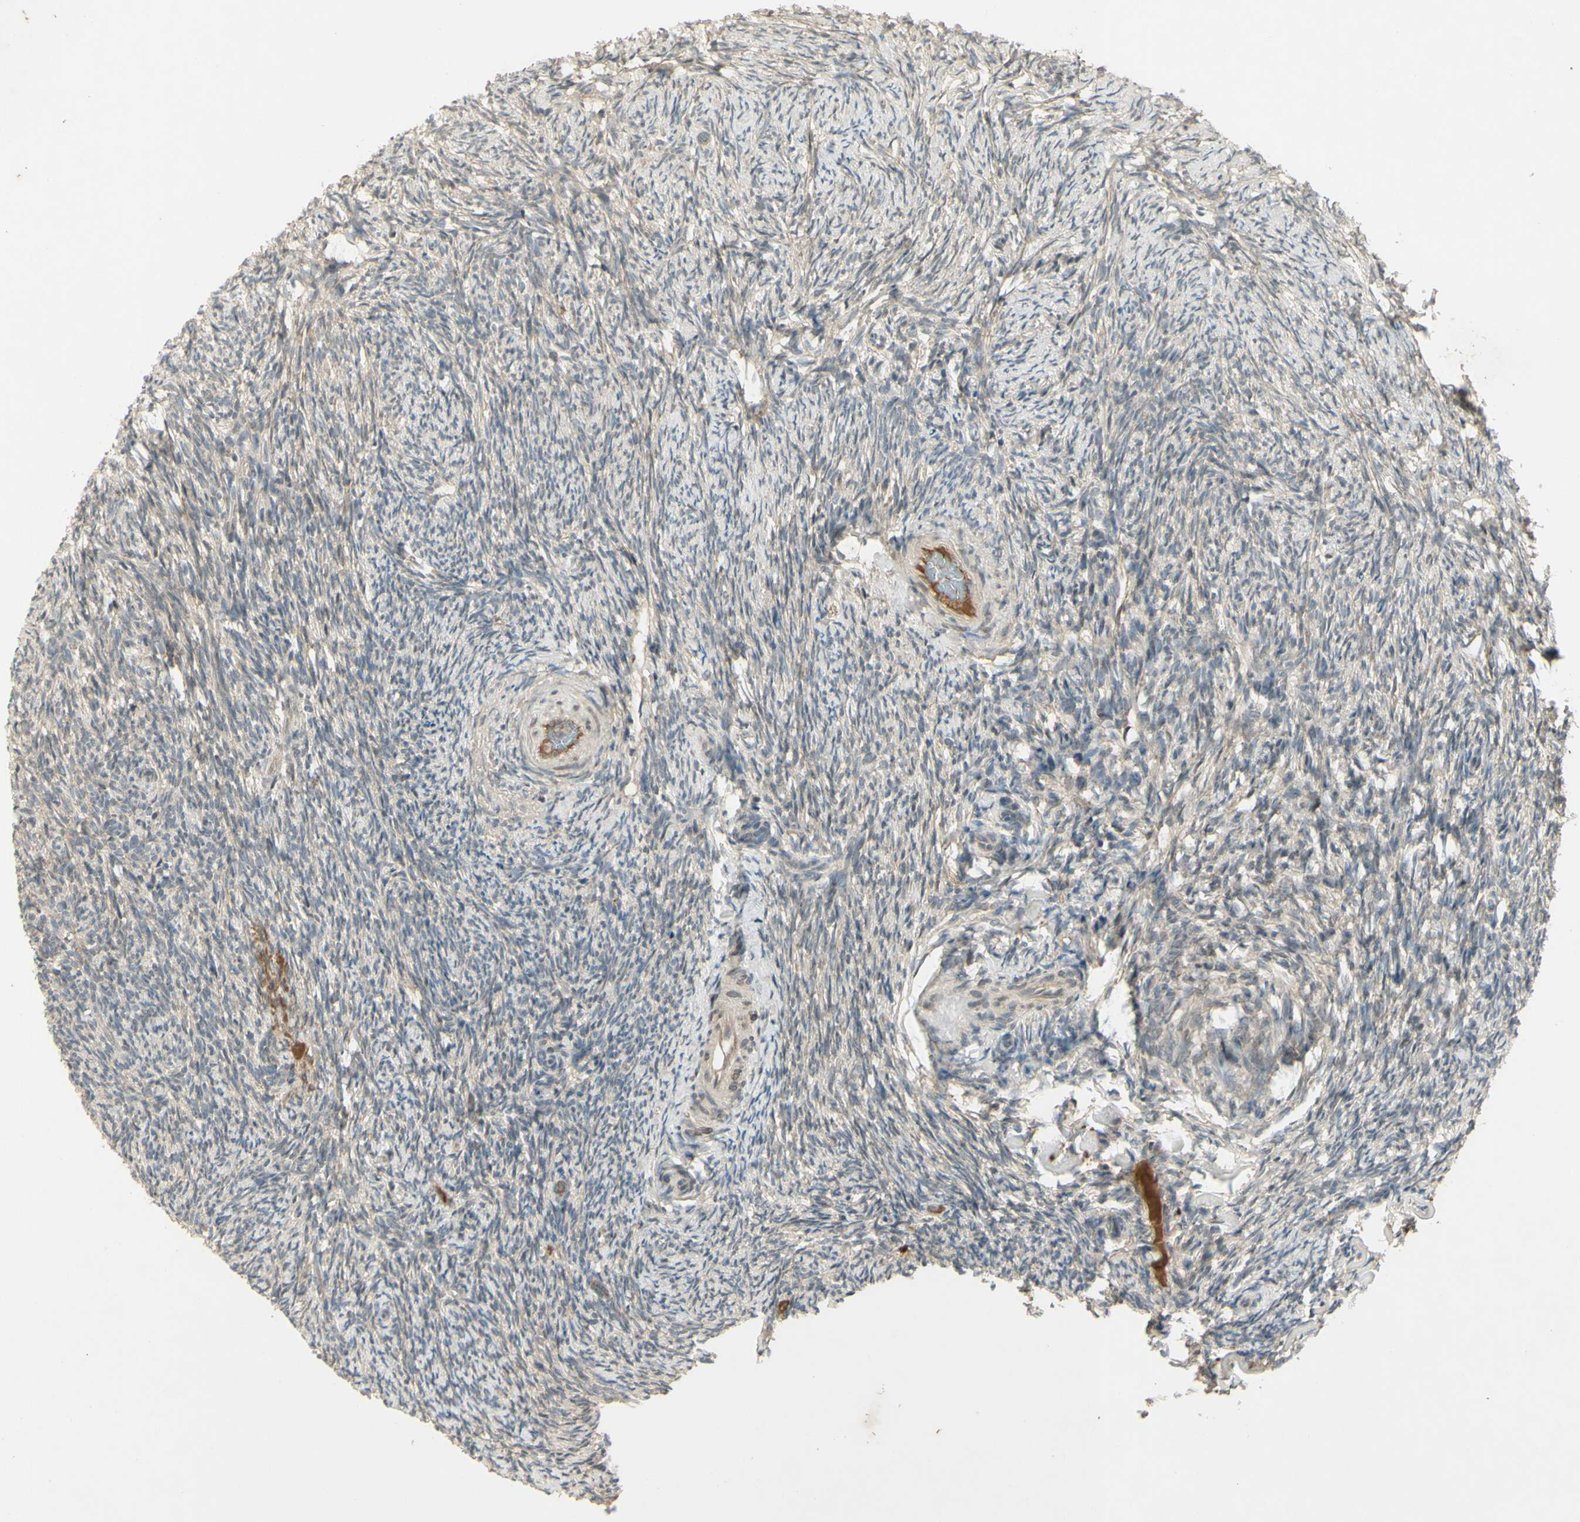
{"staining": {"intensity": "weak", "quantity": "25%-75%", "location": "cytoplasmic/membranous"}, "tissue": "ovary", "cell_type": "Ovarian stroma cells", "image_type": "normal", "snomed": [{"axis": "morphology", "description": "Normal tissue, NOS"}, {"axis": "topography", "description": "Ovary"}], "caption": "Weak cytoplasmic/membranous positivity for a protein is appreciated in approximately 25%-75% of ovarian stroma cells of unremarkable ovary using immunohistochemistry.", "gene": "RAD18", "patient": {"sex": "female", "age": 60}}